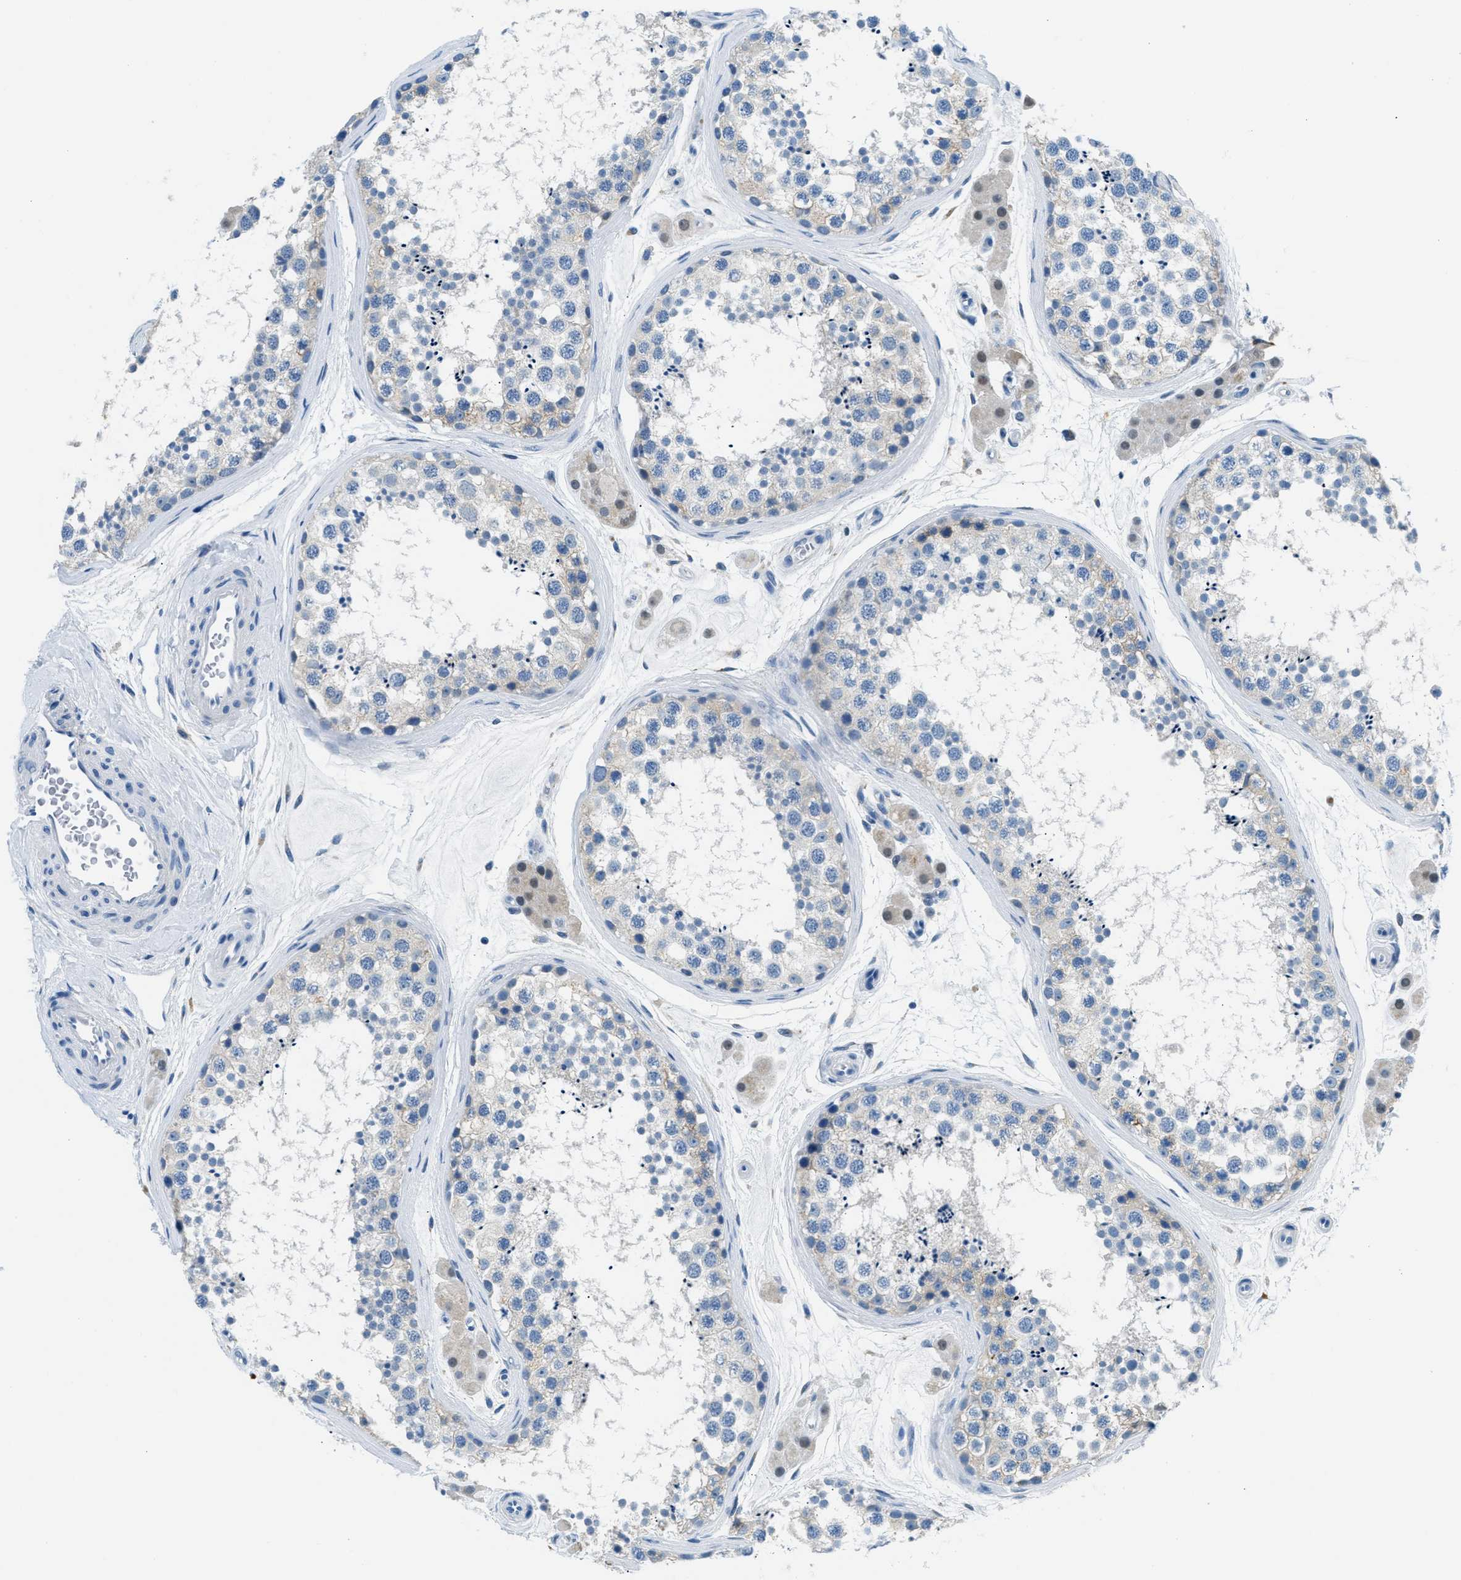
{"staining": {"intensity": "weak", "quantity": "<25%", "location": "cytoplasmic/membranous"}, "tissue": "testis", "cell_type": "Cells in seminiferous ducts", "image_type": "normal", "snomed": [{"axis": "morphology", "description": "Normal tissue, NOS"}, {"axis": "topography", "description": "Testis"}], "caption": "Human testis stained for a protein using immunohistochemistry (IHC) shows no positivity in cells in seminiferous ducts.", "gene": "CLDN18", "patient": {"sex": "male", "age": 56}}